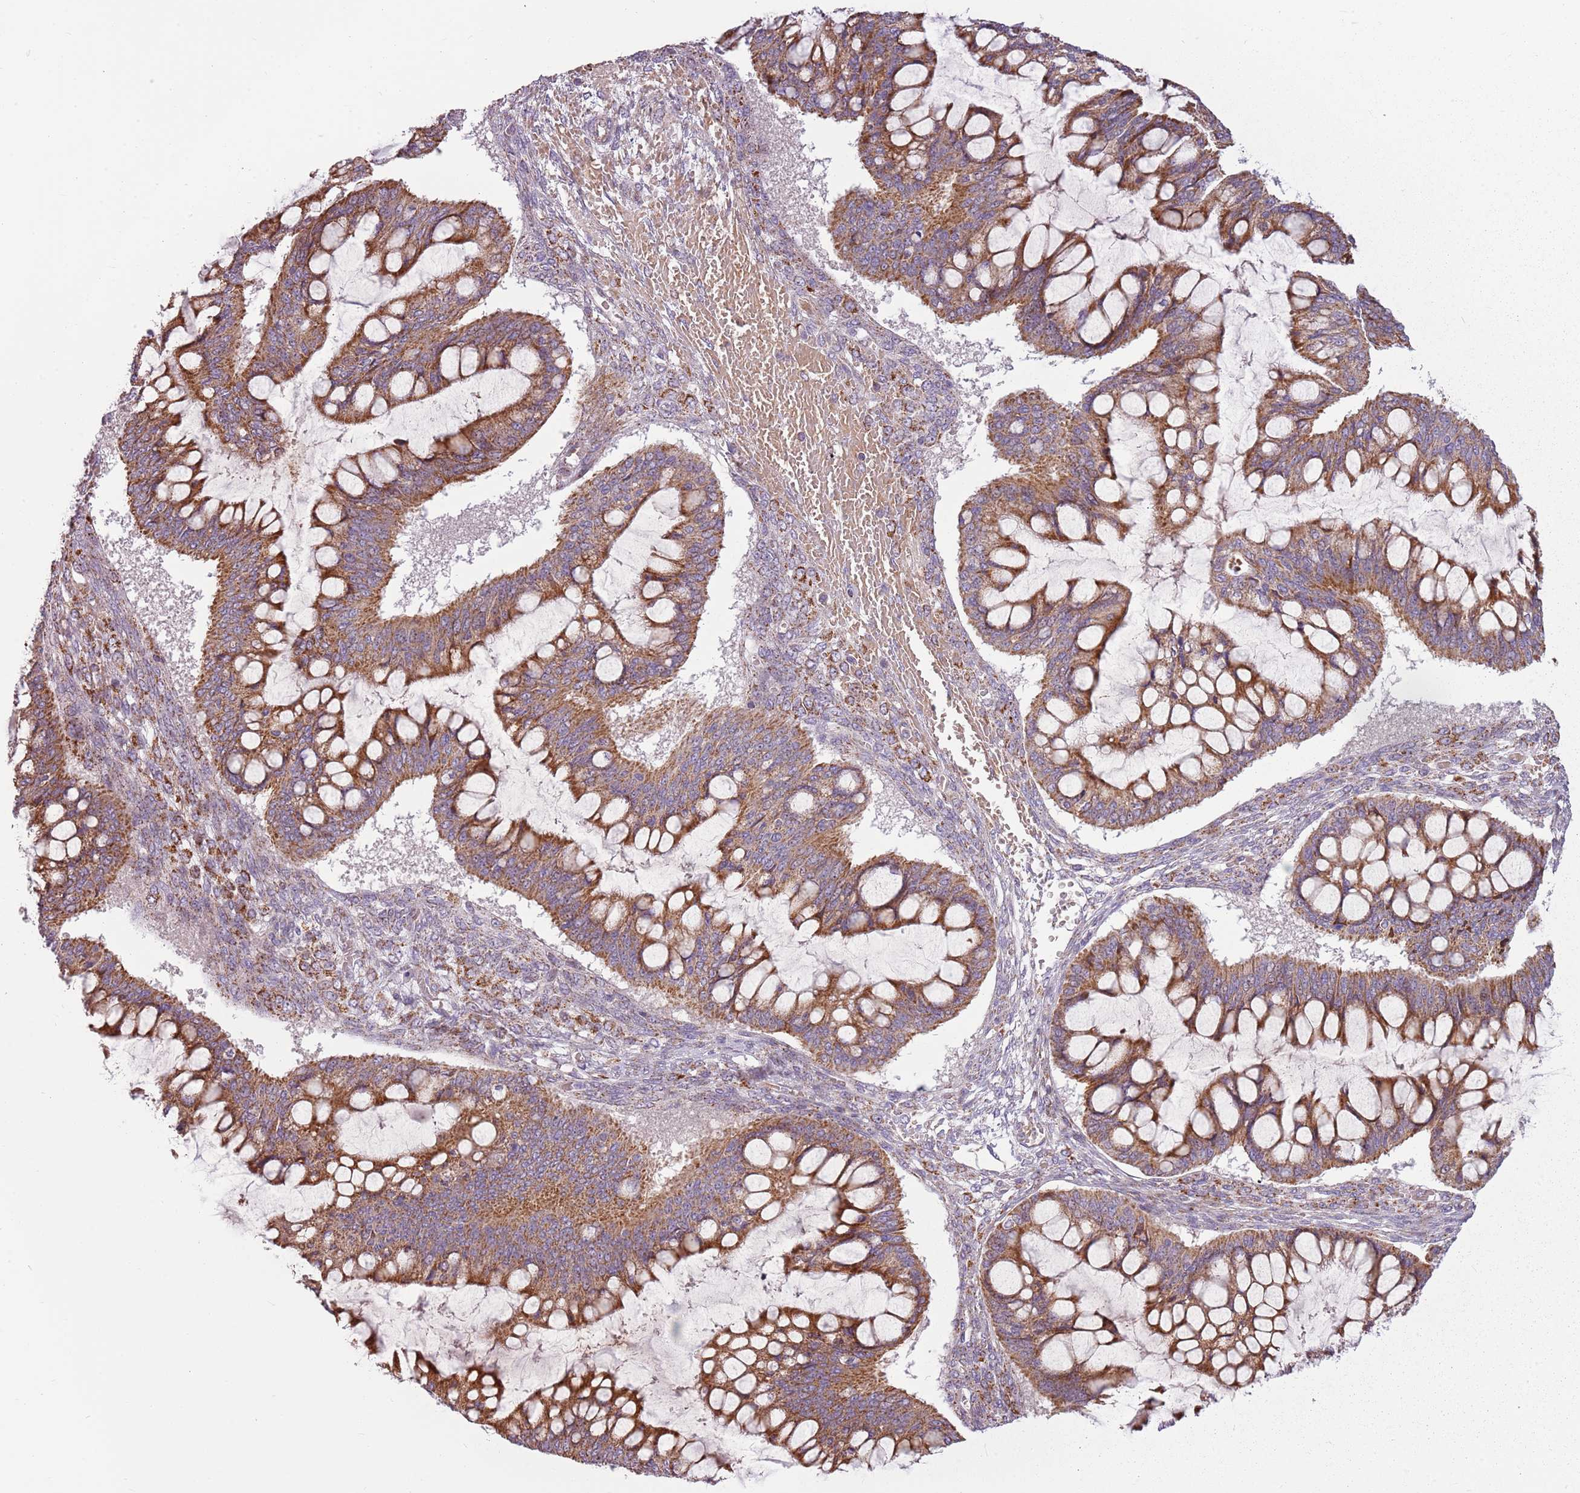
{"staining": {"intensity": "moderate", "quantity": ">75%", "location": "cytoplasmic/membranous"}, "tissue": "ovarian cancer", "cell_type": "Tumor cells", "image_type": "cancer", "snomed": [{"axis": "morphology", "description": "Cystadenocarcinoma, mucinous, NOS"}, {"axis": "topography", "description": "Ovary"}], "caption": "About >75% of tumor cells in human ovarian mucinous cystadenocarcinoma display moderate cytoplasmic/membranous protein staining as visualized by brown immunohistochemical staining.", "gene": "ZNF530", "patient": {"sex": "female", "age": 73}}